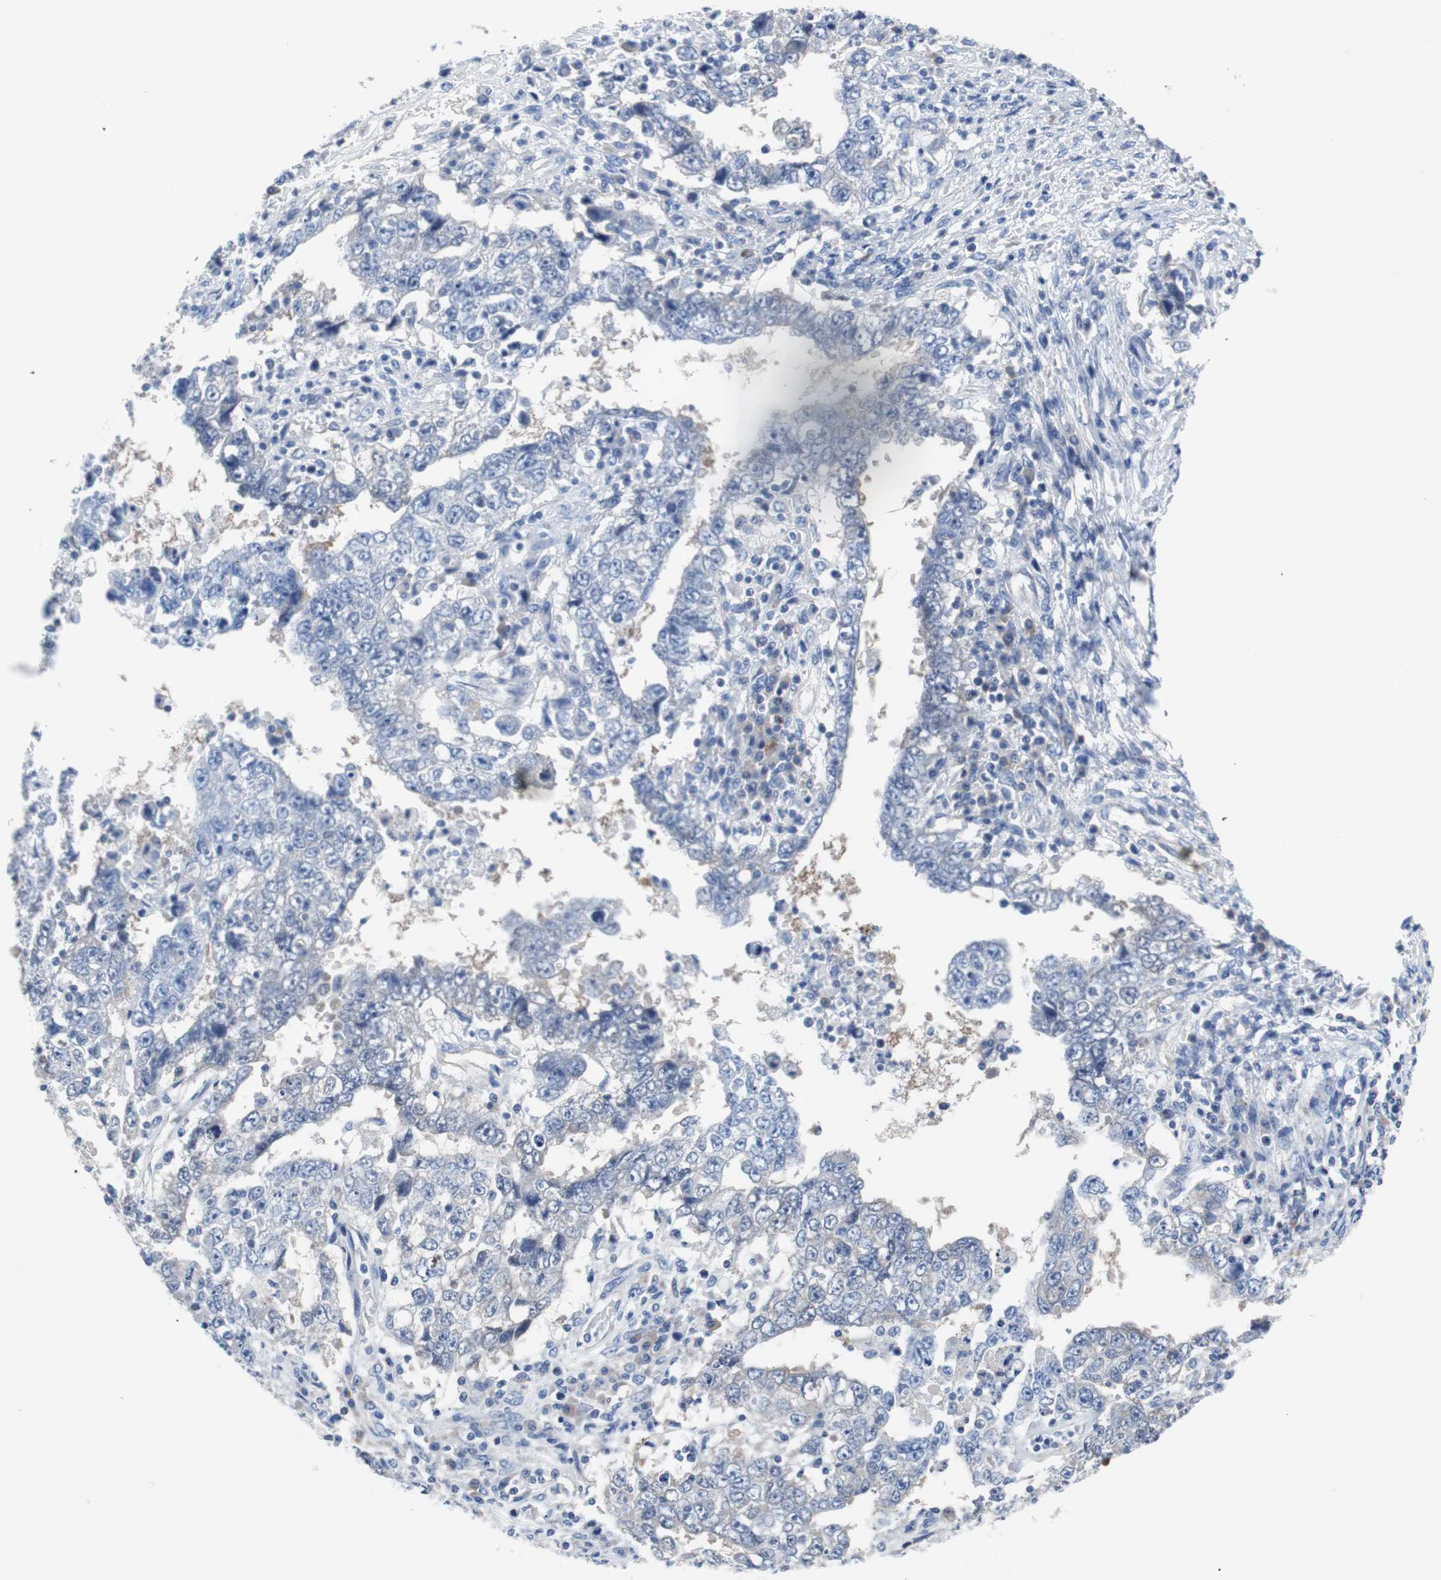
{"staining": {"intensity": "weak", "quantity": "25%-75%", "location": "cytoplasmic/membranous"}, "tissue": "testis cancer", "cell_type": "Tumor cells", "image_type": "cancer", "snomed": [{"axis": "morphology", "description": "Carcinoma, Embryonal, NOS"}, {"axis": "topography", "description": "Testis"}], "caption": "Immunohistochemical staining of human testis embryonal carcinoma demonstrates weak cytoplasmic/membranous protein staining in approximately 25%-75% of tumor cells. Nuclei are stained in blue.", "gene": "EEF2K", "patient": {"sex": "male", "age": 26}}